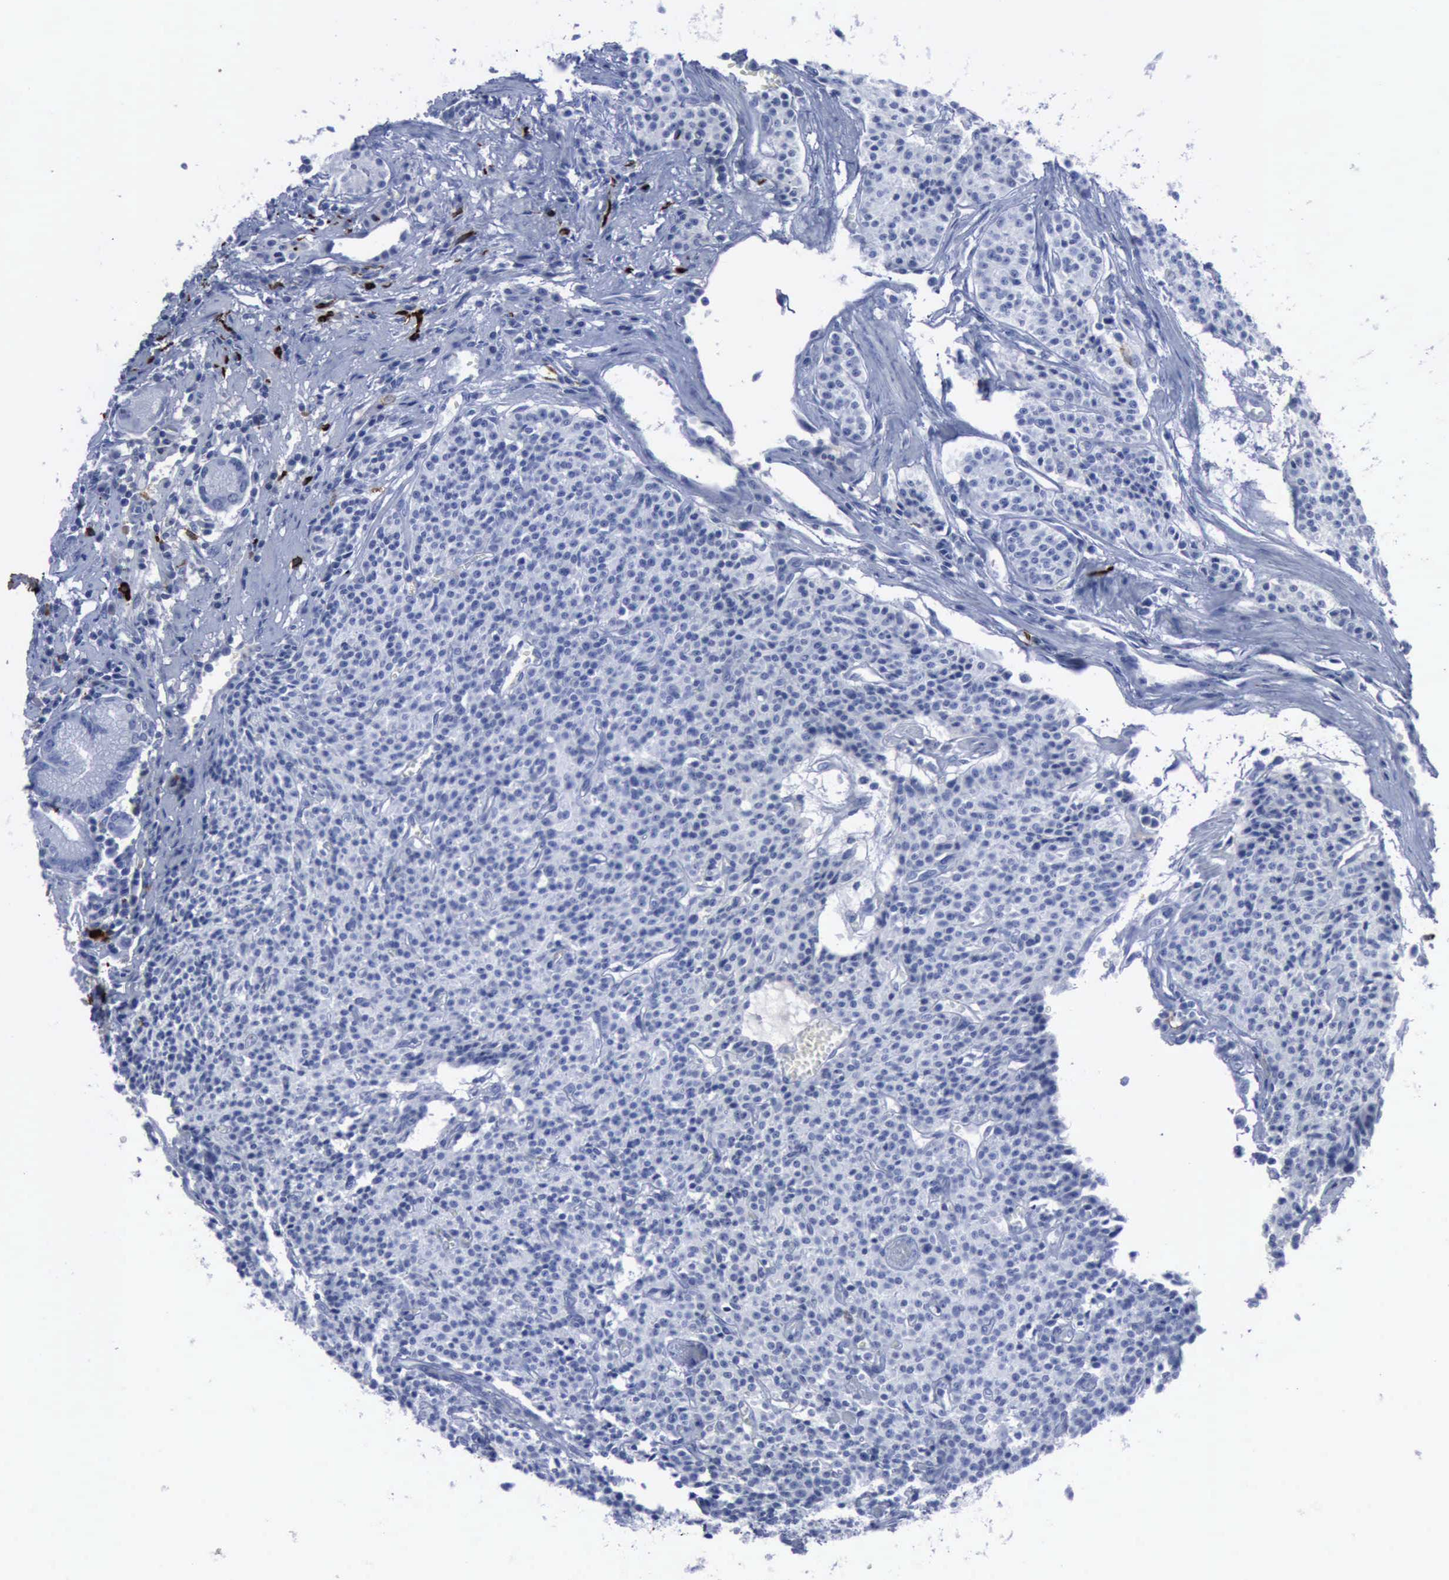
{"staining": {"intensity": "negative", "quantity": "none", "location": "none"}, "tissue": "carcinoid", "cell_type": "Tumor cells", "image_type": "cancer", "snomed": [{"axis": "morphology", "description": "Carcinoid, malignant, NOS"}, {"axis": "topography", "description": "Stomach"}], "caption": "This is an immunohistochemistry histopathology image of human carcinoid. There is no staining in tumor cells.", "gene": "NGFR", "patient": {"sex": "female", "age": 76}}